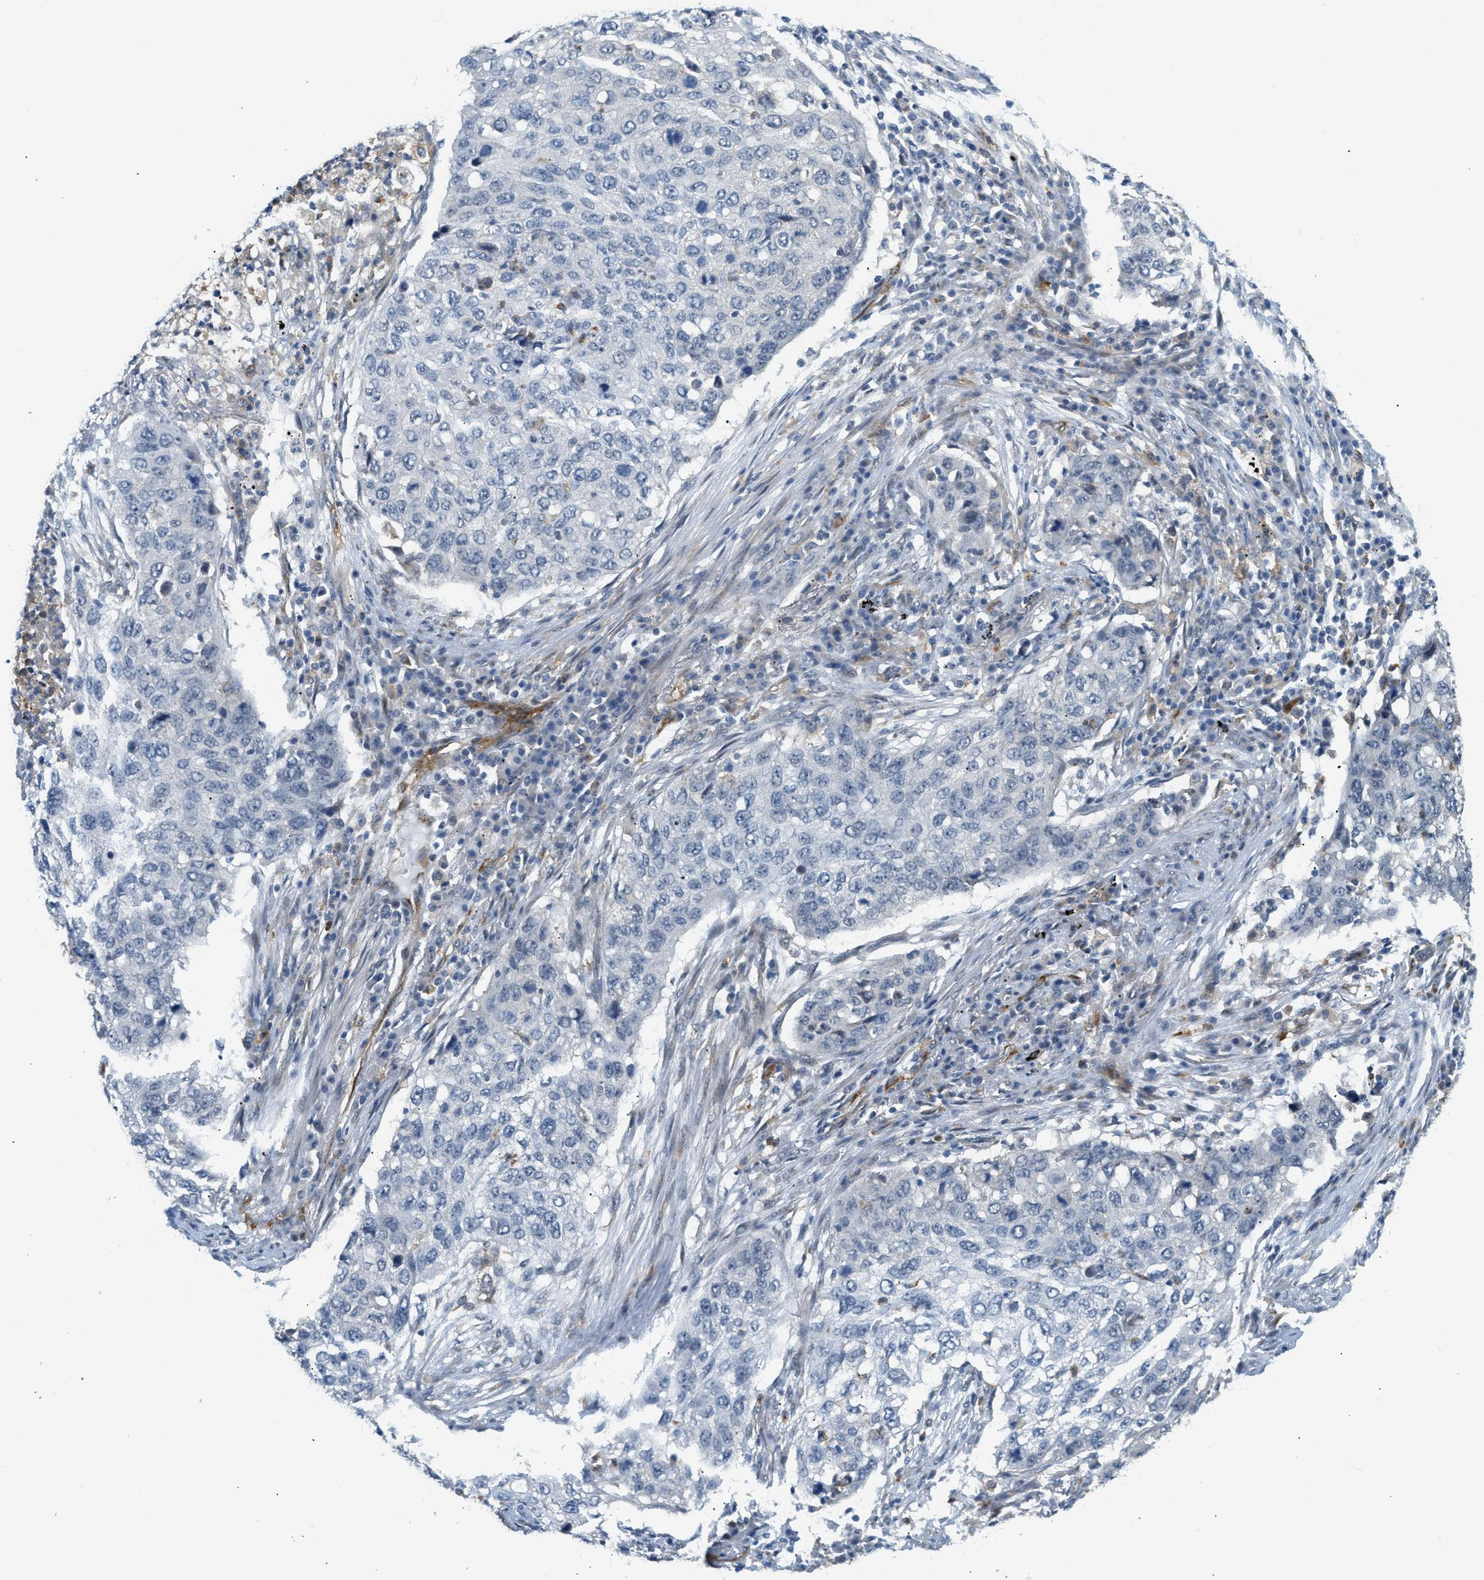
{"staining": {"intensity": "negative", "quantity": "none", "location": "none"}, "tissue": "lung cancer", "cell_type": "Tumor cells", "image_type": "cancer", "snomed": [{"axis": "morphology", "description": "Squamous cell carcinoma, NOS"}, {"axis": "topography", "description": "Lung"}], "caption": "This is an IHC histopathology image of squamous cell carcinoma (lung). There is no positivity in tumor cells.", "gene": "ZNF408", "patient": {"sex": "female", "age": 63}}